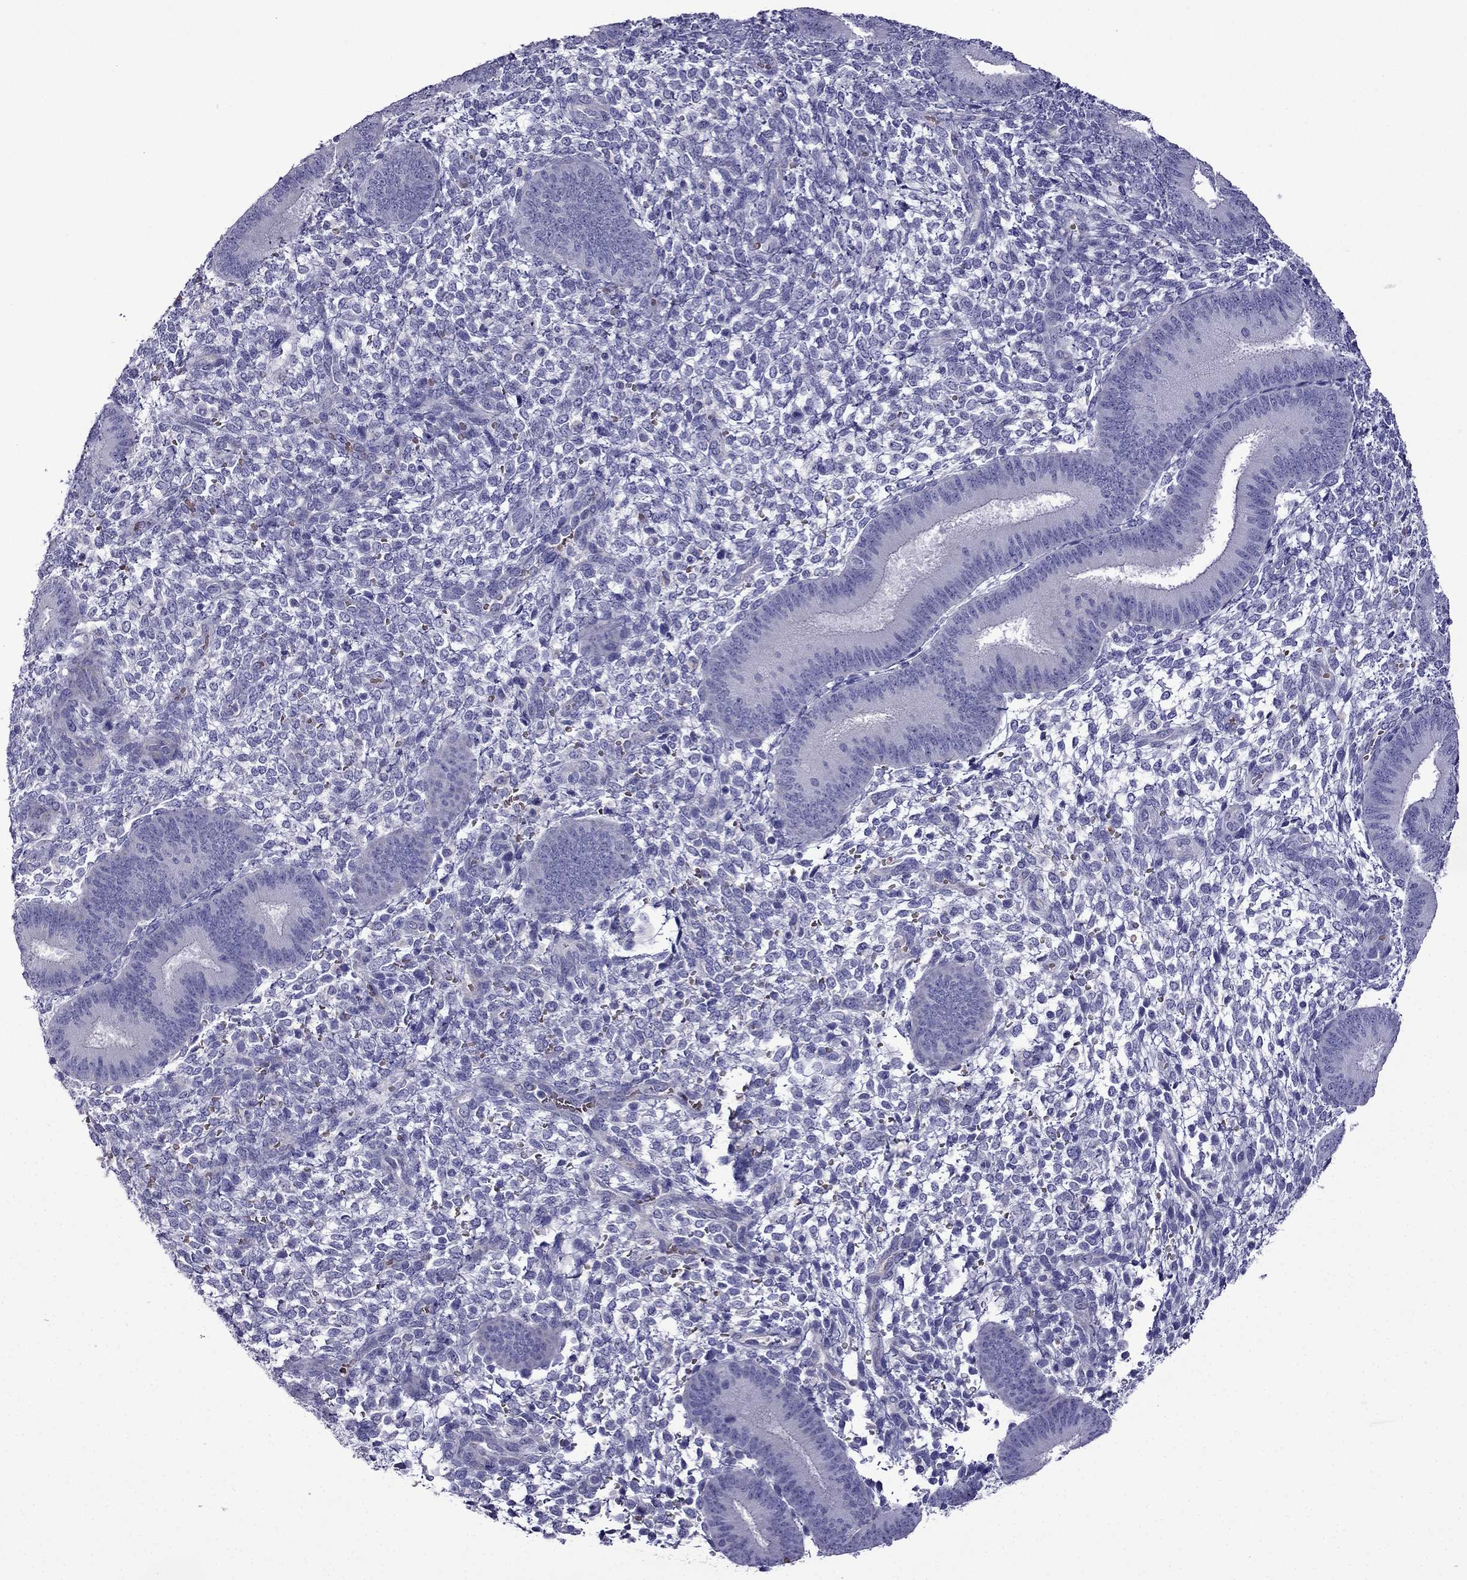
{"staining": {"intensity": "negative", "quantity": "none", "location": "none"}, "tissue": "endometrium", "cell_type": "Cells in endometrial stroma", "image_type": "normal", "snomed": [{"axis": "morphology", "description": "Normal tissue, NOS"}, {"axis": "topography", "description": "Endometrium"}], "caption": "Normal endometrium was stained to show a protein in brown. There is no significant staining in cells in endometrial stroma.", "gene": "TDRD1", "patient": {"sex": "female", "age": 39}}